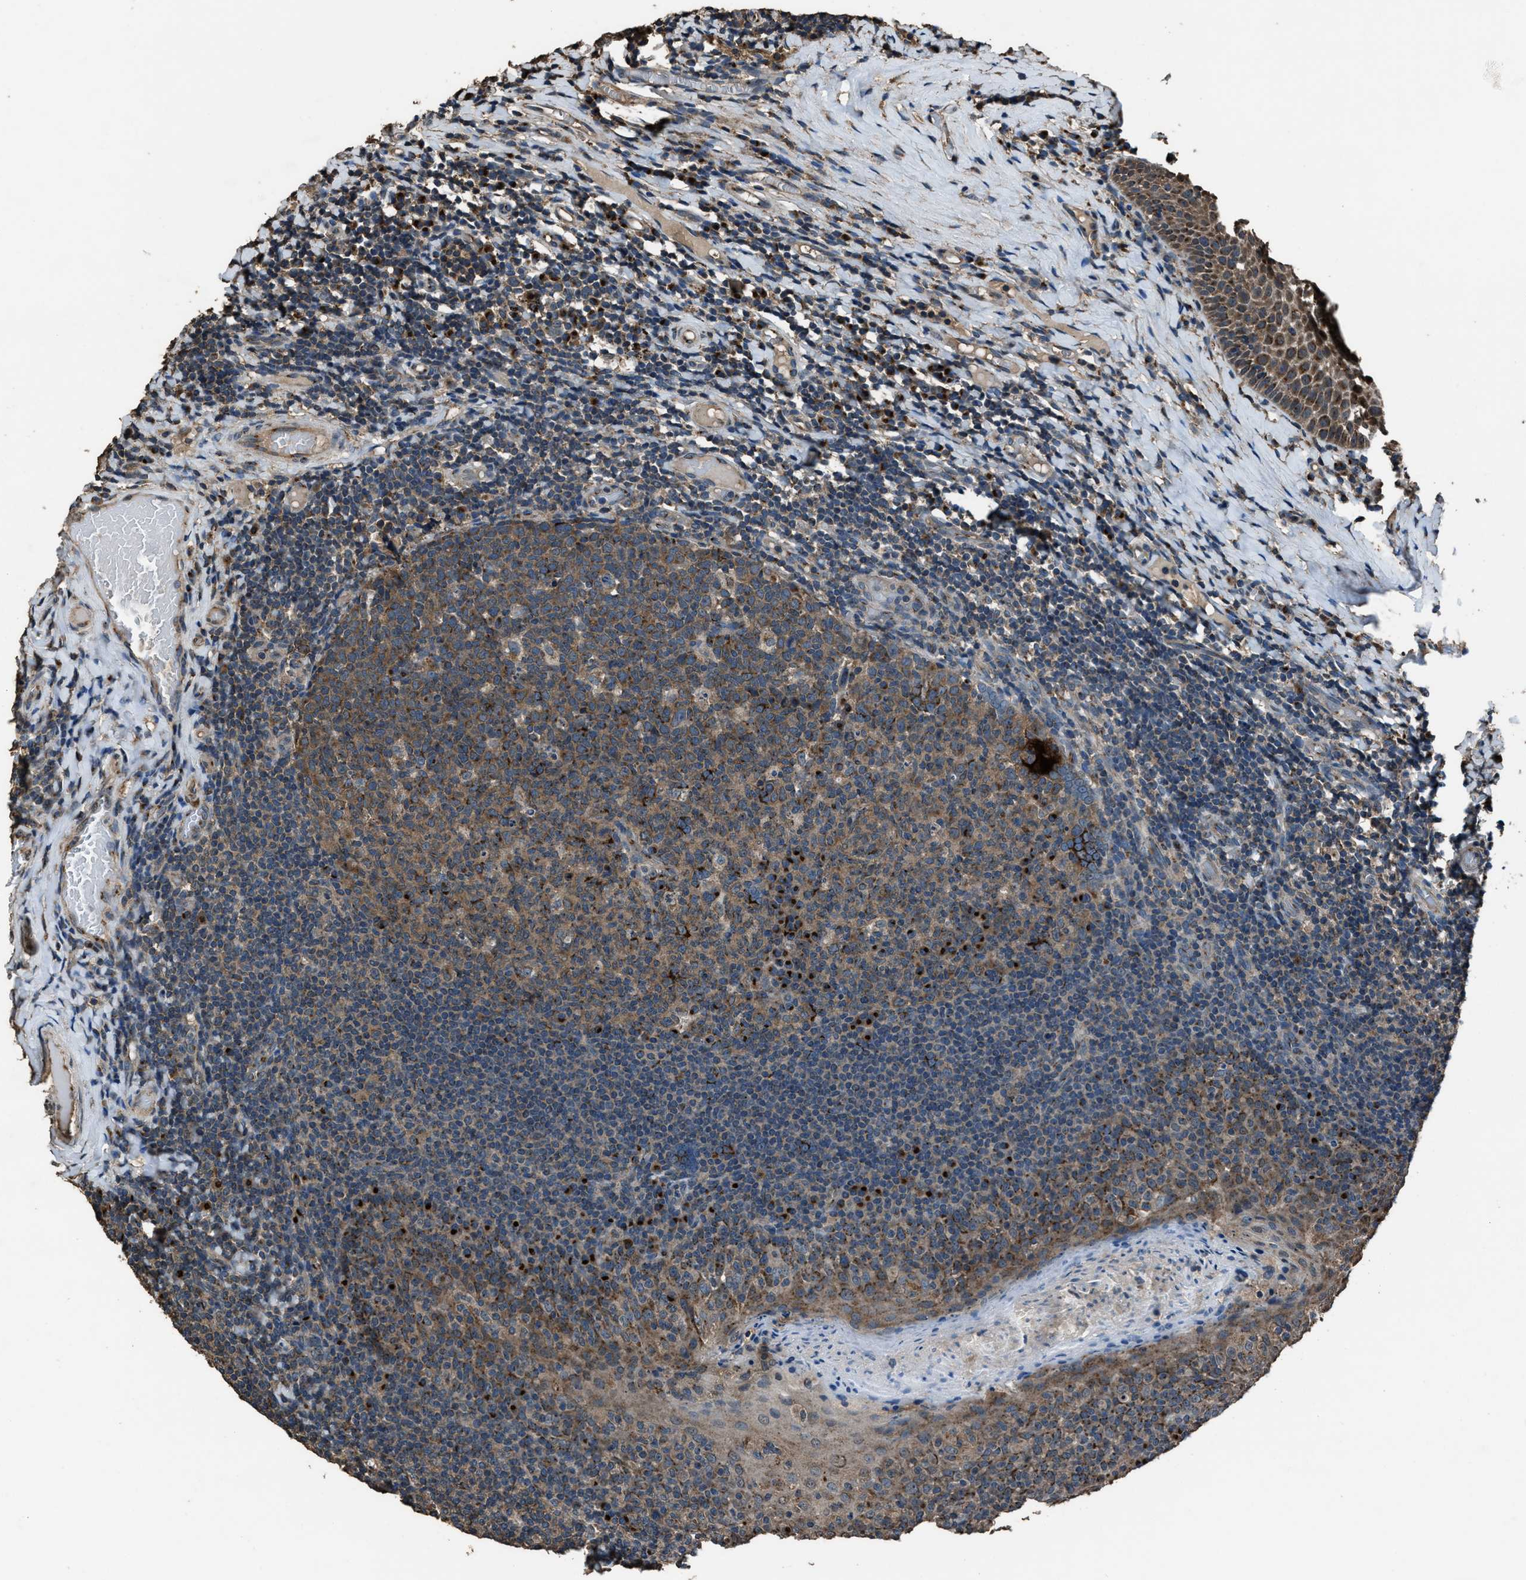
{"staining": {"intensity": "strong", "quantity": "25%-75%", "location": "cytoplasmic/membranous"}, "tissue": "tonsil", "cell_type": "Germinal center cells", "image_type": "normal", "snomed": [{"axis": "morphology", "description": "Normal tissue, NOS"}, {"axis": "topography", "description": "Tonsil"}], "caption": "This image exhibits normal tonsil stained with IHC to label a protein in brown. The cytoplasmic/membranous of germinal center cells show strong positivity for the protein. Nuclei are counter-stained blue.", "gene": "SLC38A10", "patient": {"sex": "female", "age": 19}}